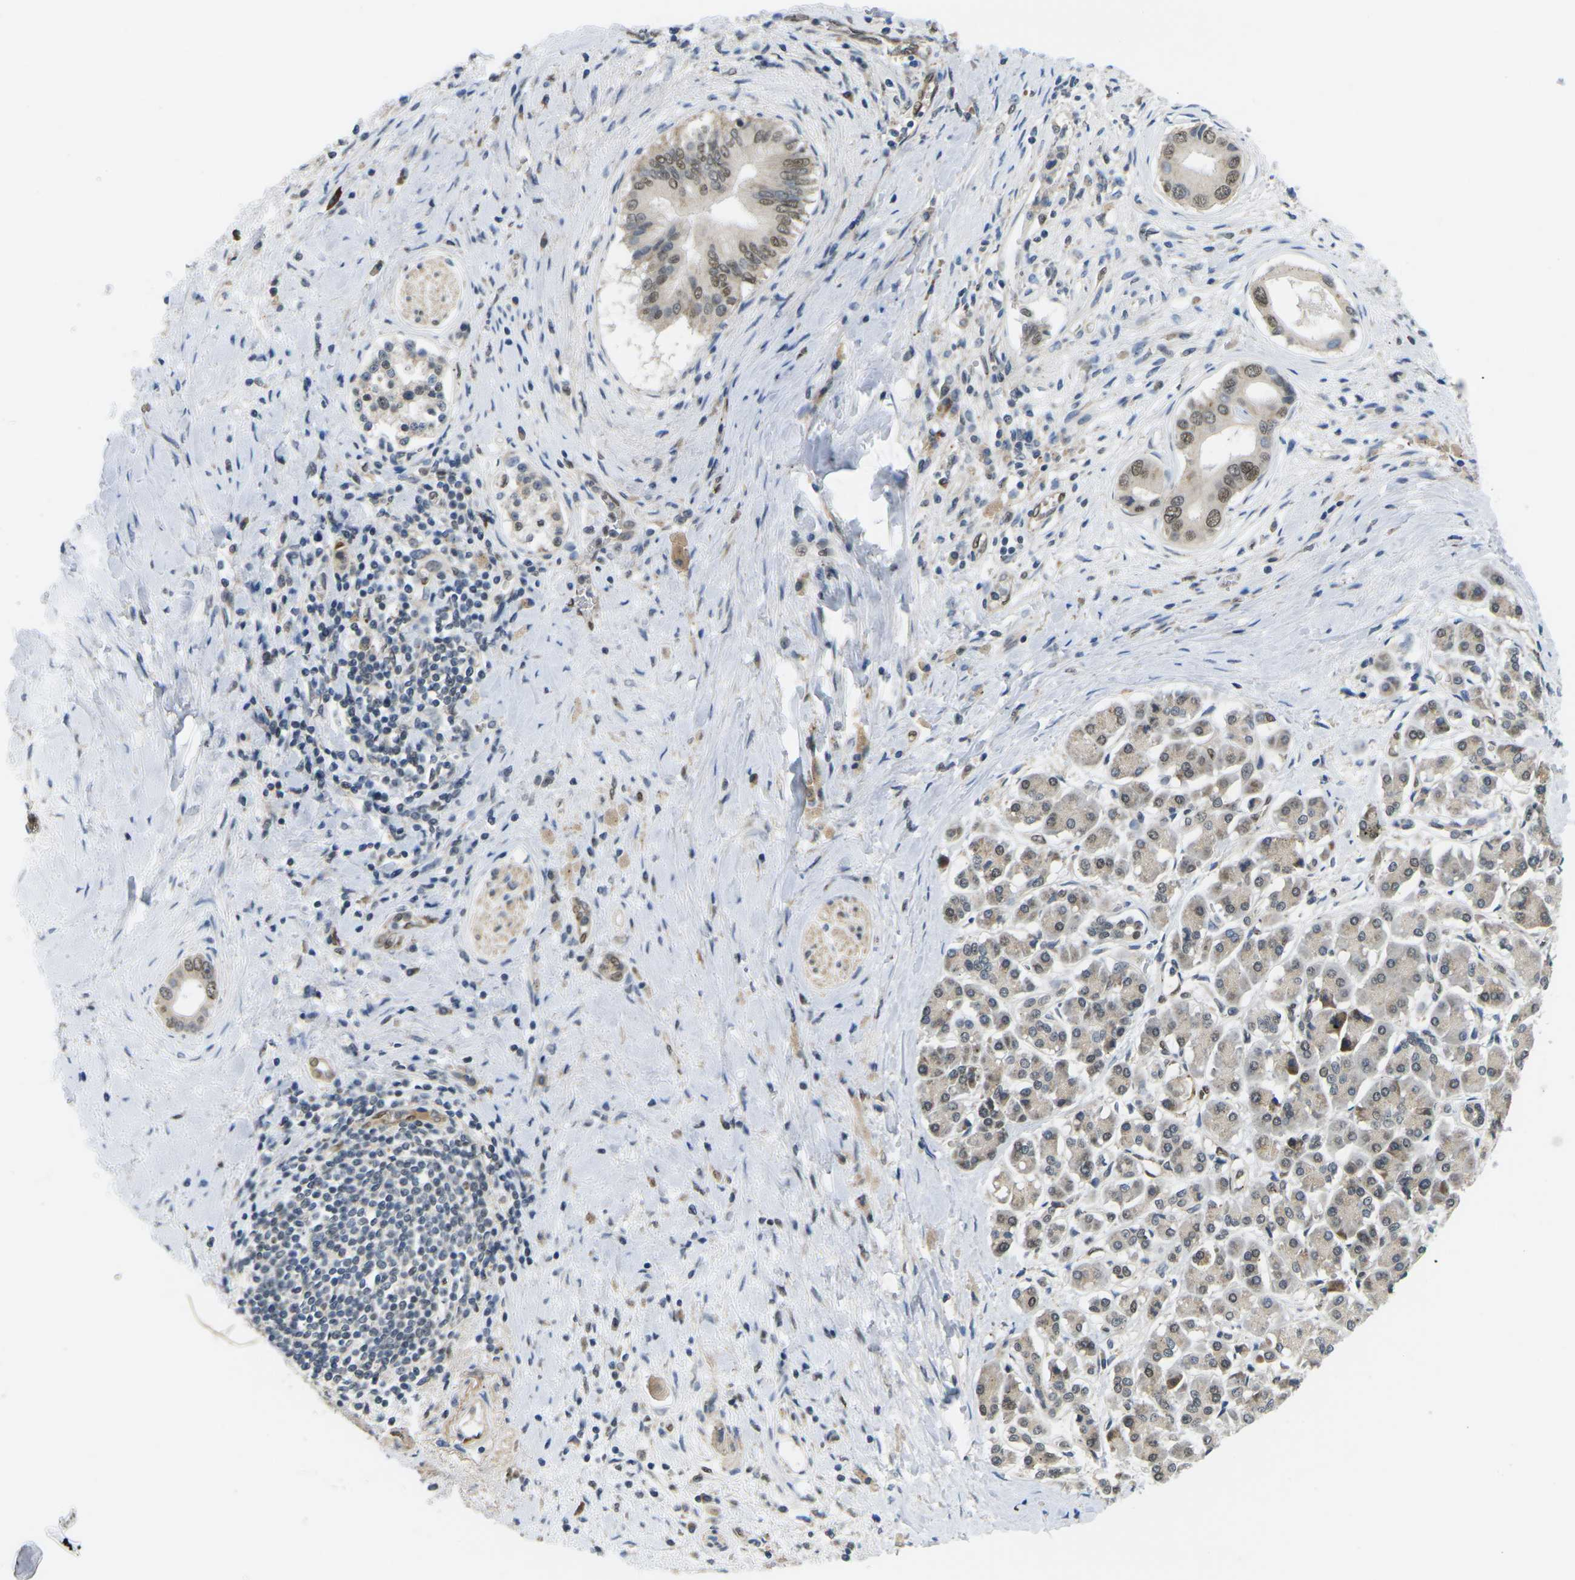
{"staining": {"intensity": "moderate", "quantity": "<25%", "location": "nuclear"}, "tissue": "pancreatic cancer", "cell_type": "Tumor cells", "image_type": "cancer", "snomed": [{"axis": "morphology", "description": "Adenocarcinoma, NOS"}, {"axis": "topography", "description": "Pancreas"}], "caption": "This image reveals pancreatic cancer (adenocarcinoma) stained with immunohistochemistry (IHC) to label a protein in brown. The nuclear of tumor cells show moderate positivity for the protein. Nuclei are counter-stained blue.", "gene": "ERBB4", "patient": {"sex": "male", "age": 55}}